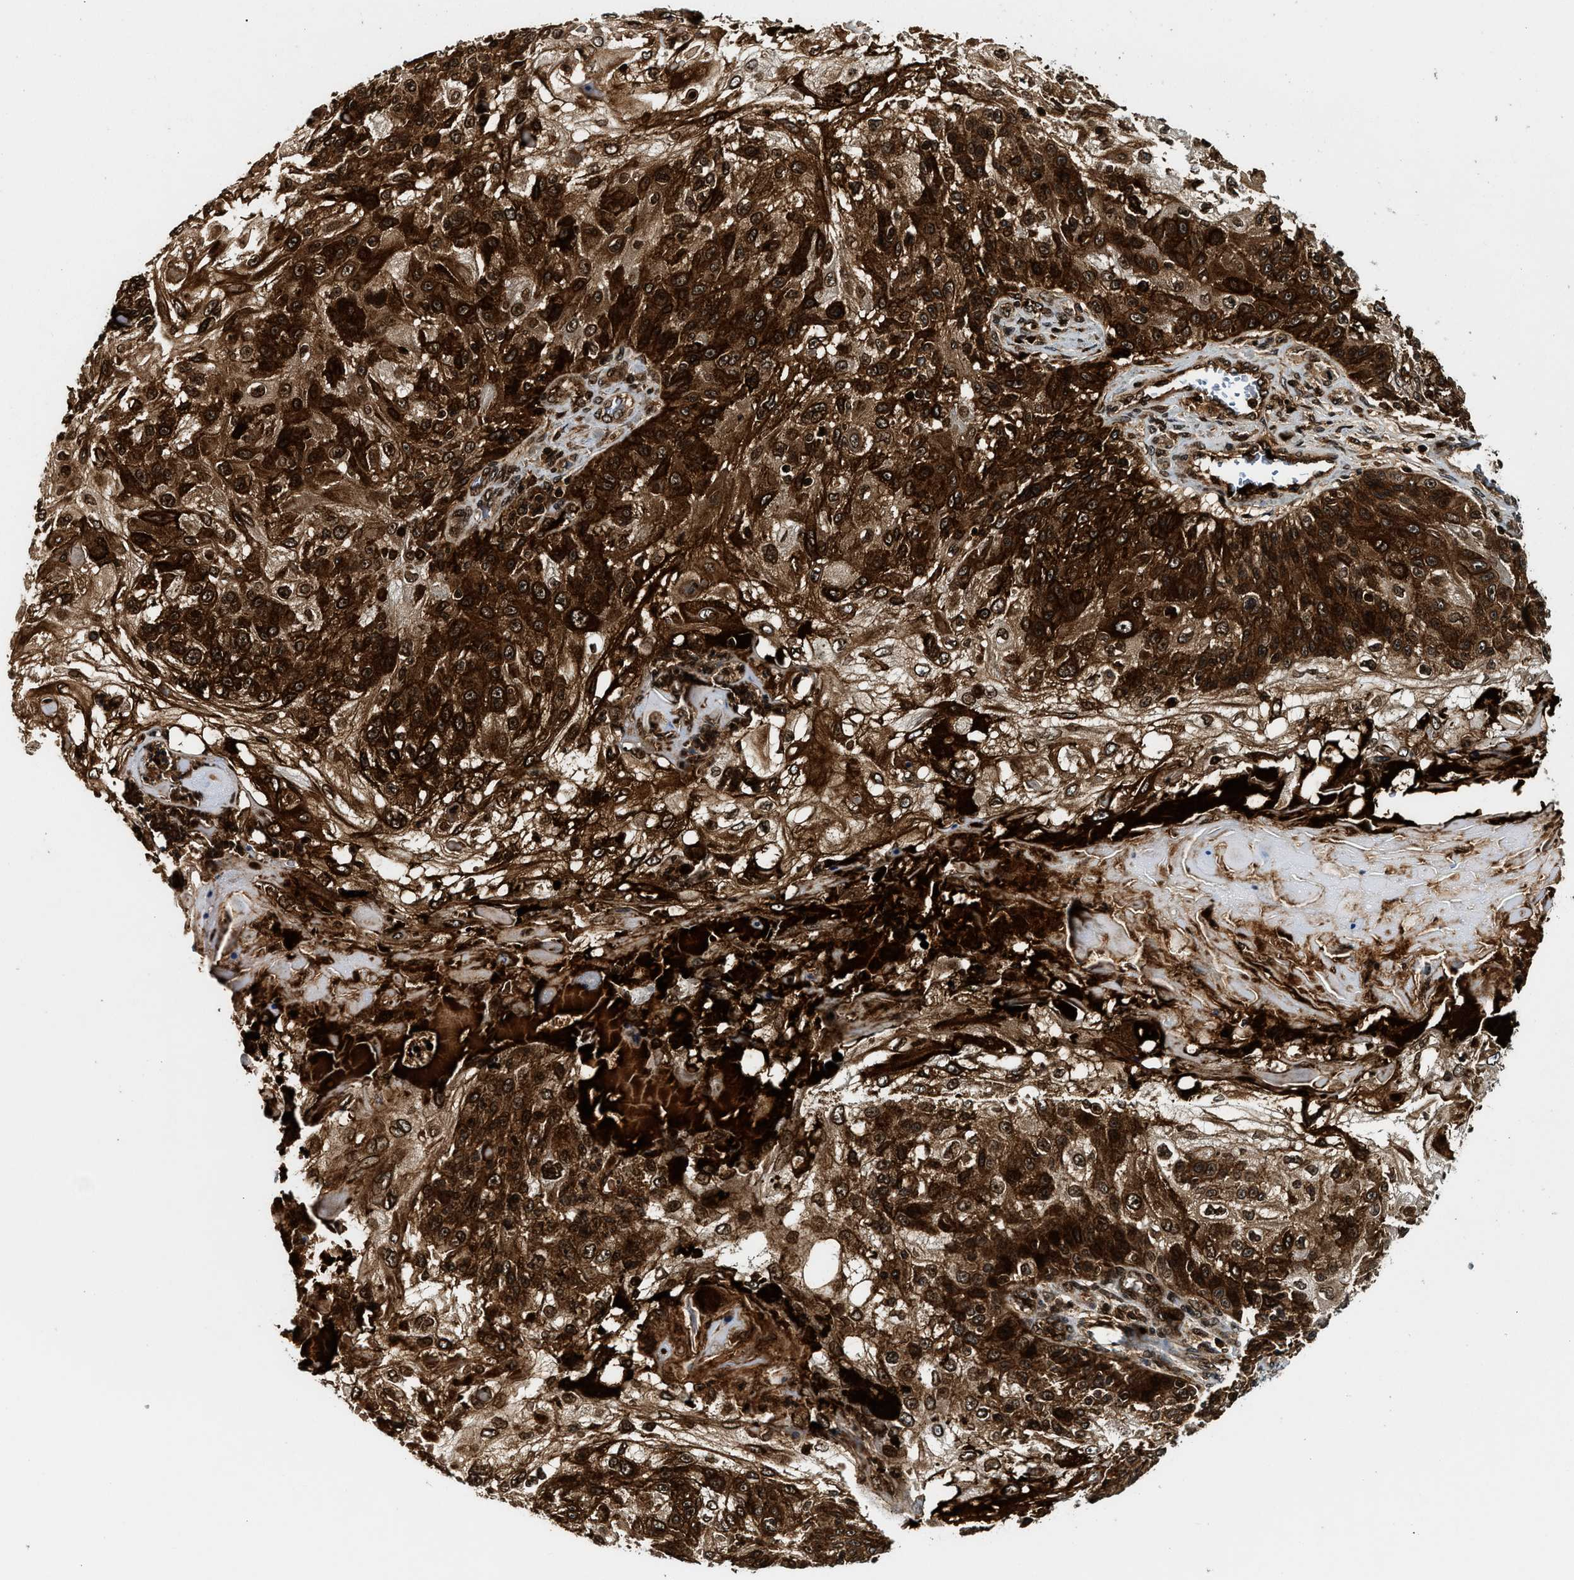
{"staining": {"intensity": "strong", "quantity": ">75%", "location": "cytoplasmic/membranous,nuclear"}, "tissue": "skin cancer", "cell_type": "Tumor cells", "image_type": "cancer", "snomed": [{"axis": "morphology", "description": "Normal tissue, NOS"}, {"axis": "morphology", "description": "Squamous cell carcinoma, NOS"}, {"axis": "topography", "description": "Skin"}], "caption": "Squamous cell carcinoma (skin) stained for a protein displays strong cytoplasmic/membranous and nuclear positivity in tumor cells.", "gene": "MDM2", "patient": {"sex": "female", "age": 83}}